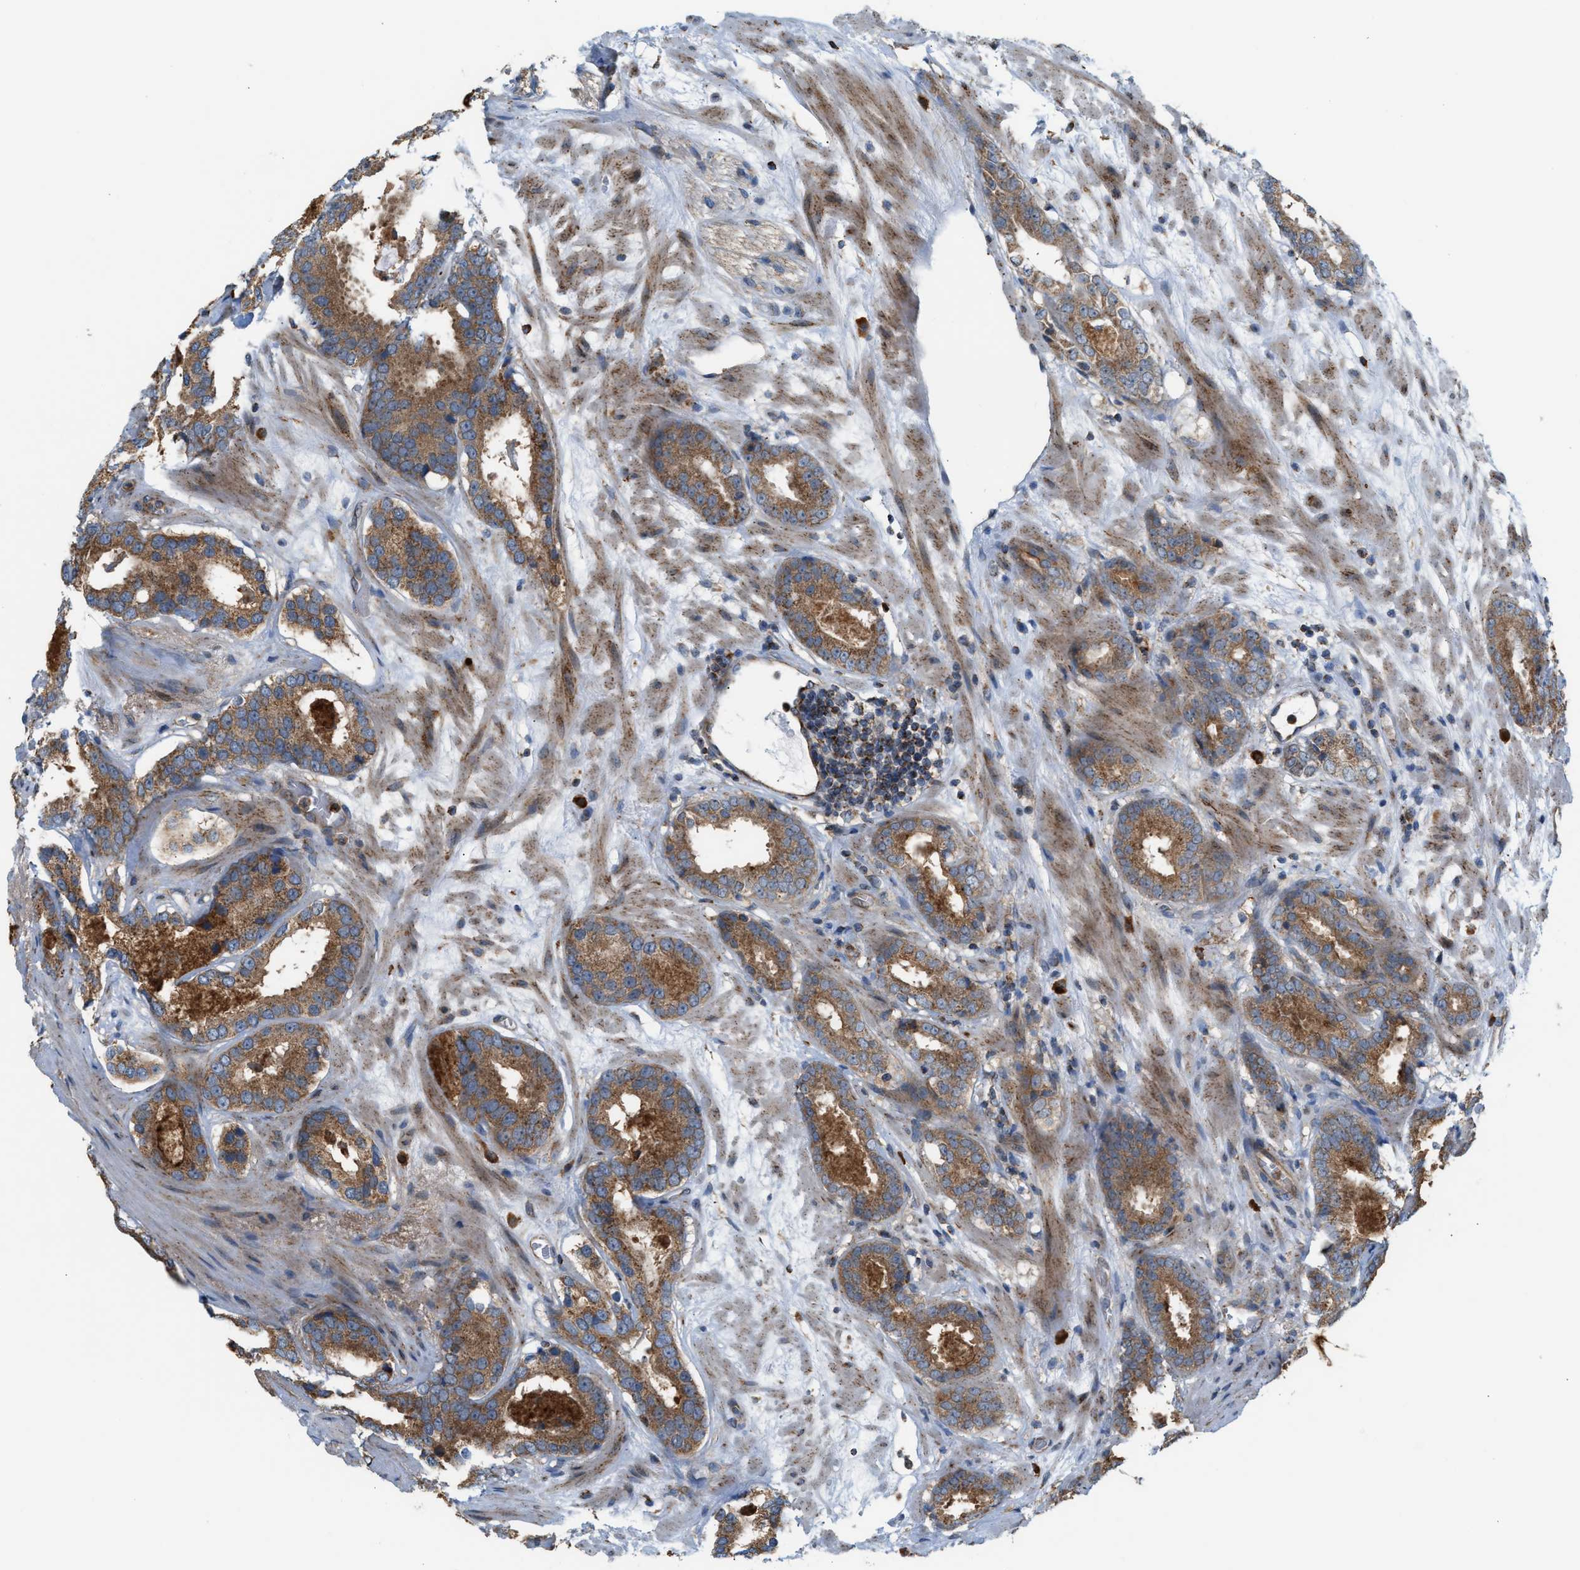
{"staining": {"intensity": "moderate", "quantity": ">75%", "location": "cytoplasmic/membranous"}, "tissue": "prostate cancer", "cell_type": "Tumor cells", "image_type": "cancer", "snomed": [{"axis": "morphology", "description": "Adenocarcinoma, Low grade"}, {"axis": "topography", "description": "Prostate"}], "caption": "Prostate low-grade adenocarcinoma stained with a brown dye shows moderate cytoplasmic/membranous positive positivity in about >75% of tumor cells.", "gene": "PDCL", "patient": {"sex": "male", "age": 69}}